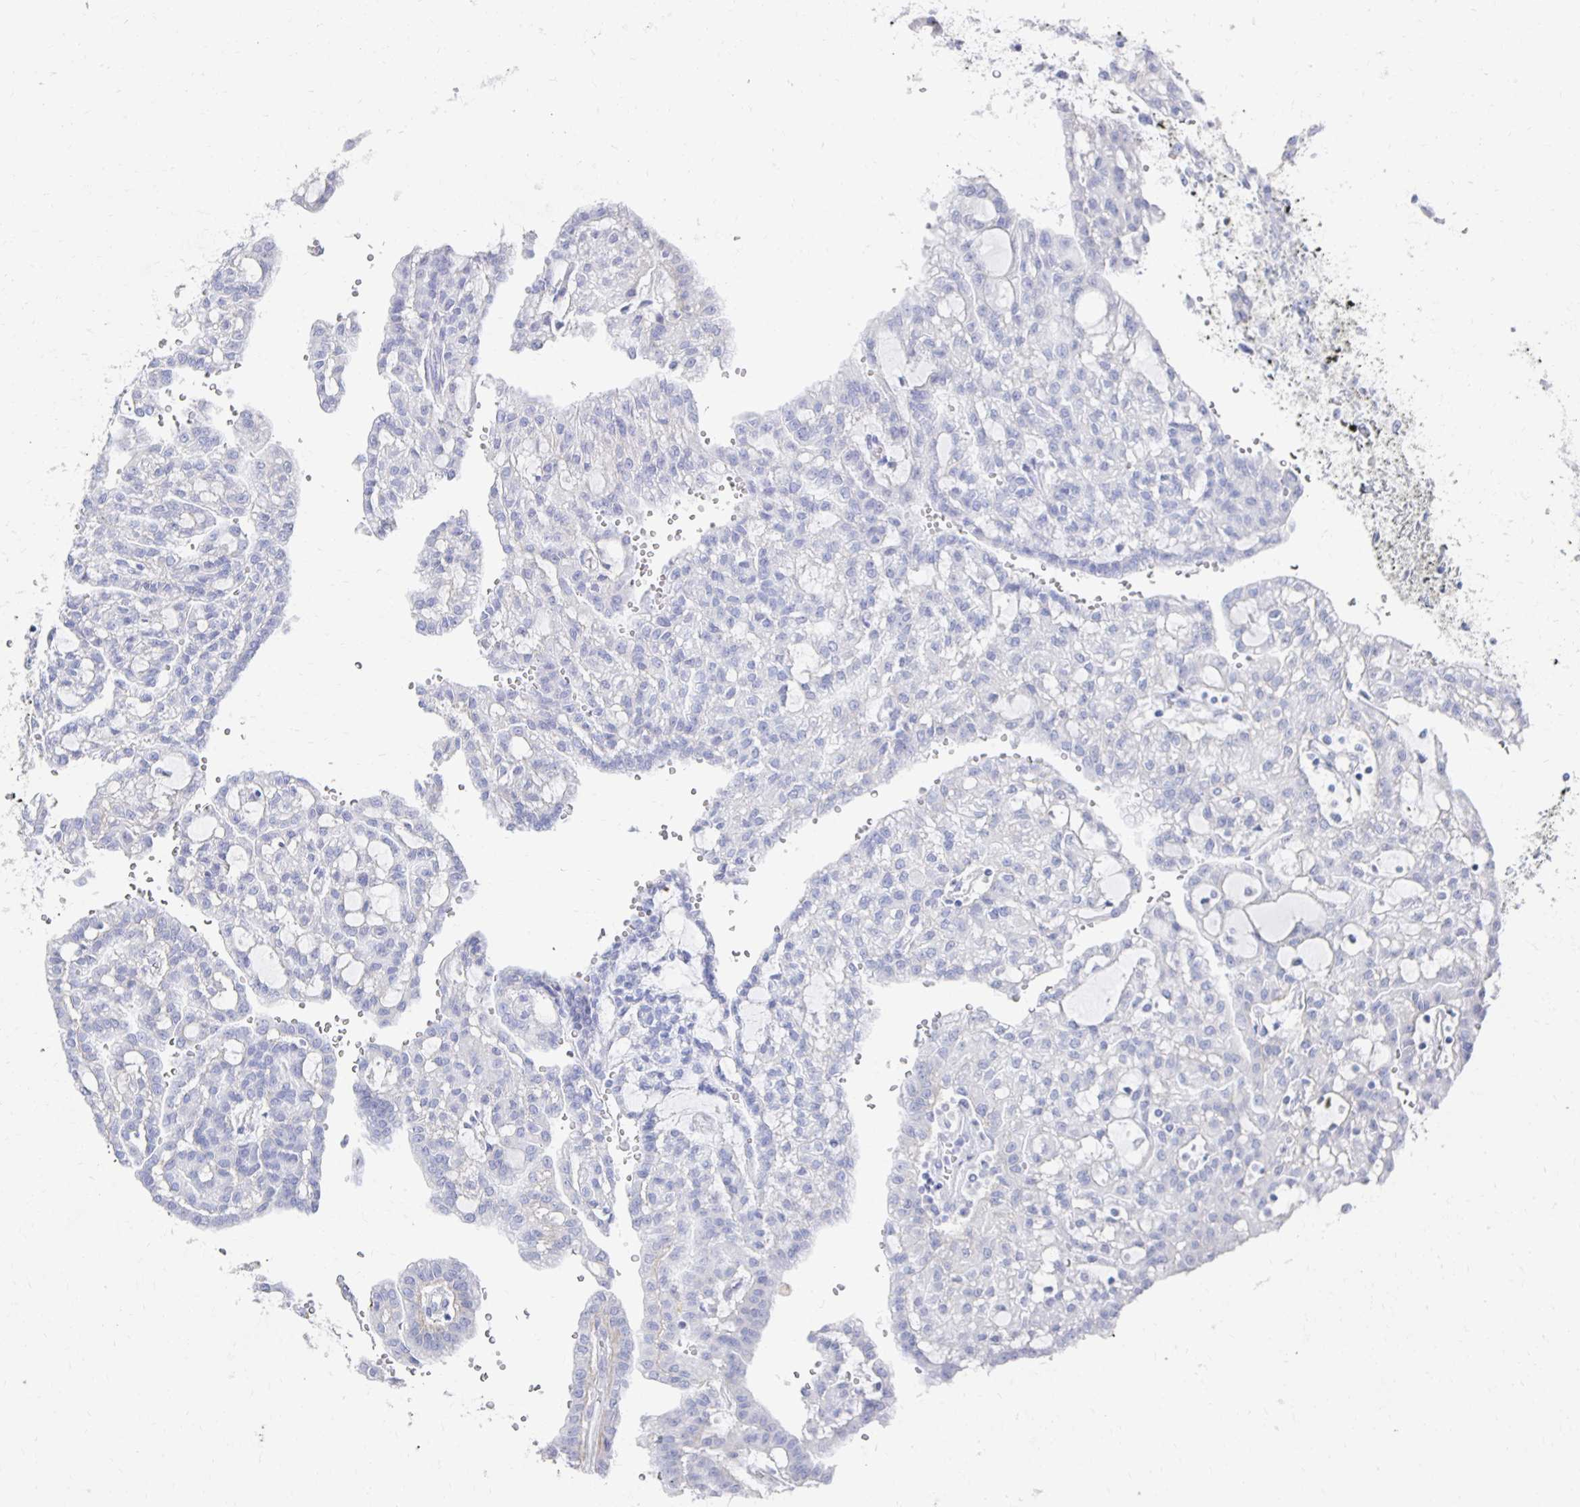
{"staining": {"intensity": "negative", "quantity": "none", "location": "none"}, "tissue": "renal cancer", "cell_type": "Tumor cells", "image_type": "cancer", "snomed": [{"axis": "morphology", "description": "Adenocarcinoma, NOS"}, {"axis": "topography", "description": "Kidney"}], "caption": "An immunohistochemistry image of renal adenocarcinoma is shown. There is no staining in tumor cells of renal adenocarcinoma.", "gene": "PRDM7", "patient": {"sex": "male", "age": 63}}